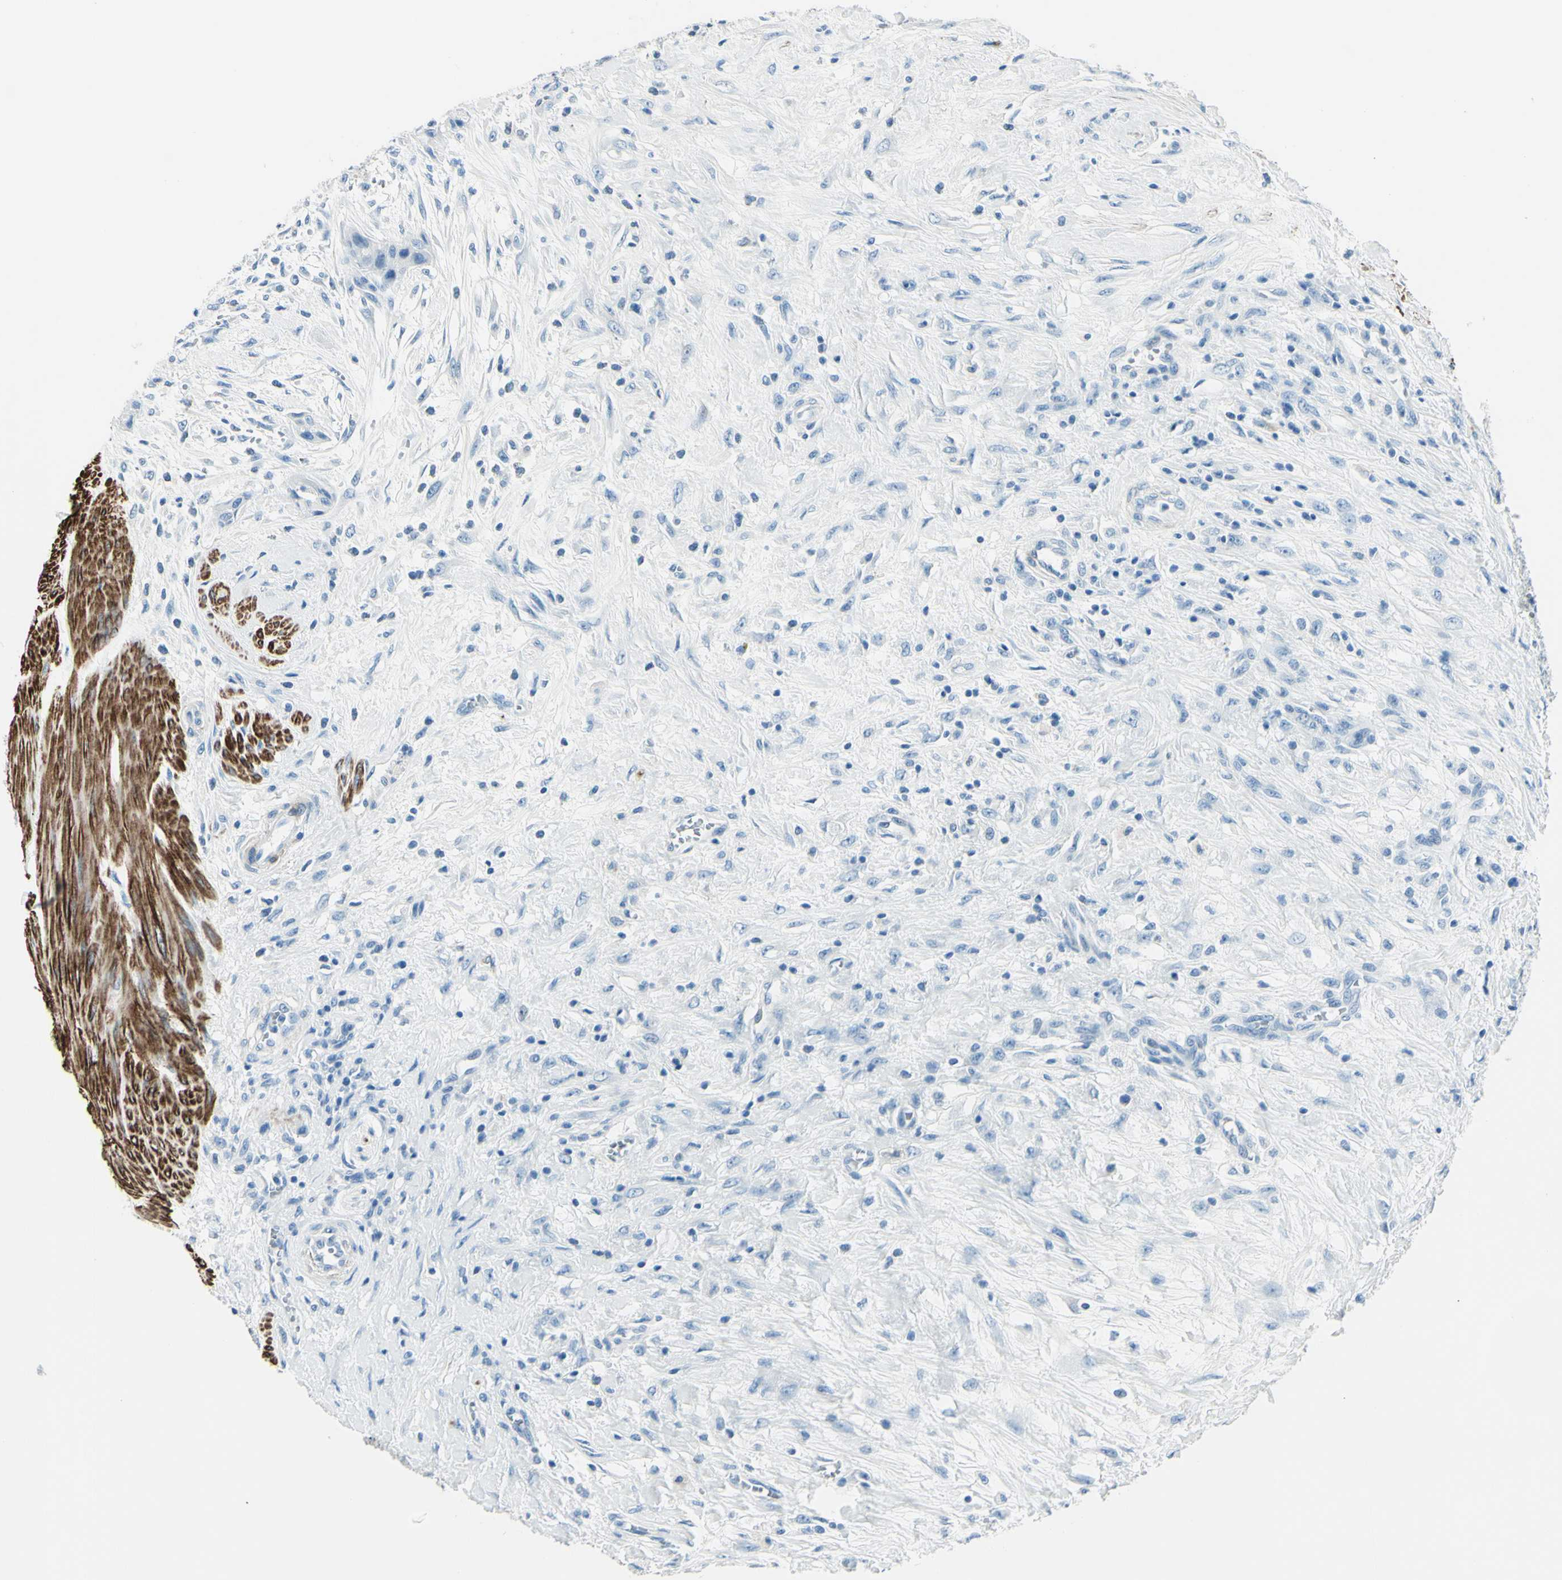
{"staining": {"intensity": "negative", "quantity": "none", "location": "none"}, "tissue": "urothelial cancer", "cell_type": "Tumor cells", "image_type": "cancer", "snomed": [{"axis": "morphology", "description": "Urothelial carcinoma, High grade"}, {"axis": "topography", "description": "Urinary bladder"}], "caption": "Urothelial carcinoma (high-grade) was stained to show a protein in brown. There is no significant expression in tumor cells.", "gene": "CDH15", "patient": {"sex": "male", "age": 35}}